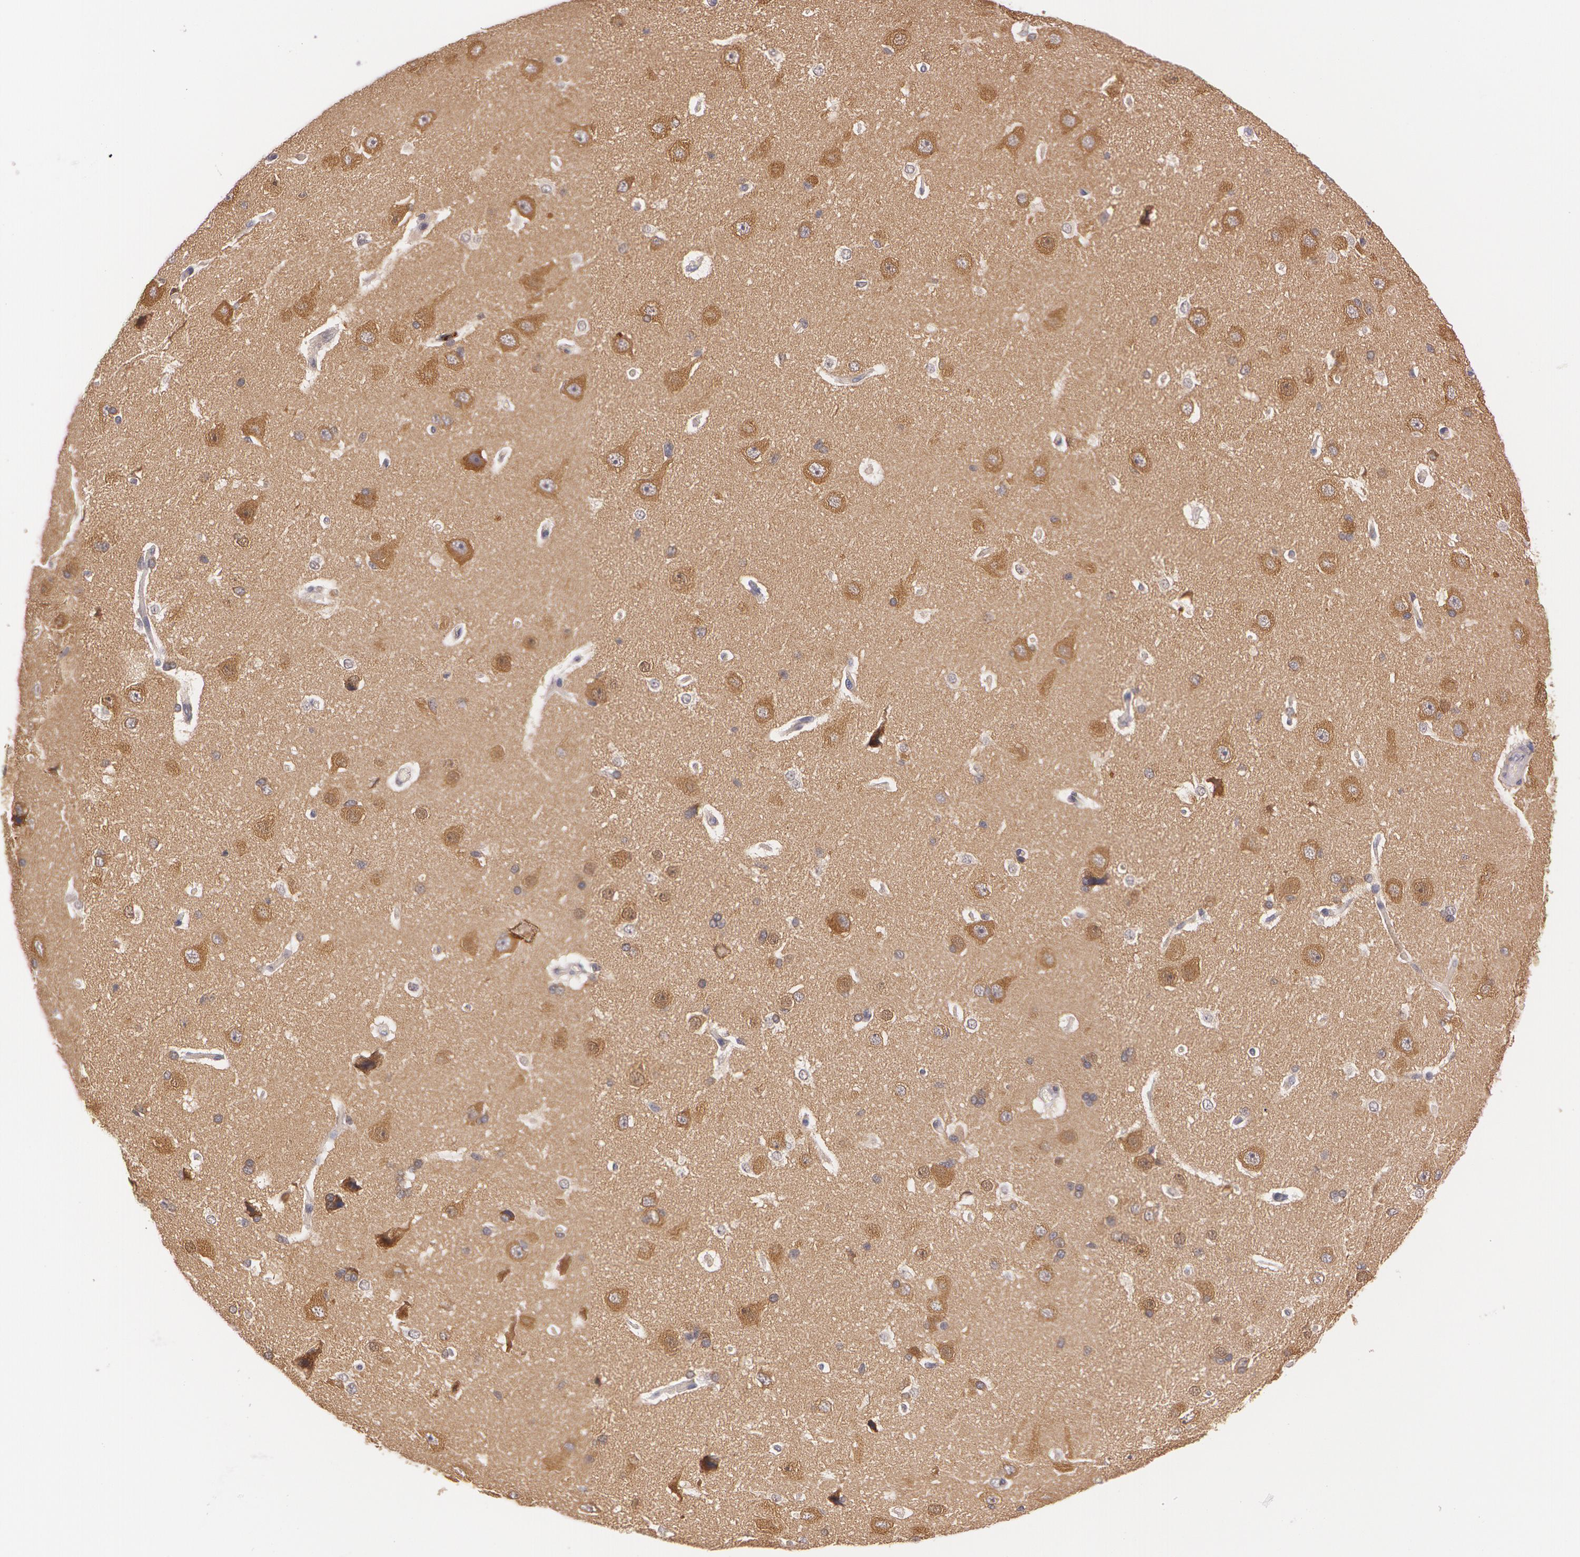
{"staining": {"intensity": "negative", "quantity": "none", "location": "none"}, "tissue": "cerebral cortex", "cell_type": "Endothelial cells", "image_type": "normal", "snomed": [{"axis": "morphology", "description": "Normal tissue, NOS"}, {"axis": "topography", "description": "Cerebral cortex"}], "caption": "The micrograph shows no significant positivity in endothelial cells of cerebral cortex.", "gene": "ATG2B", "patient": {"sex": "female", "age": 45}}